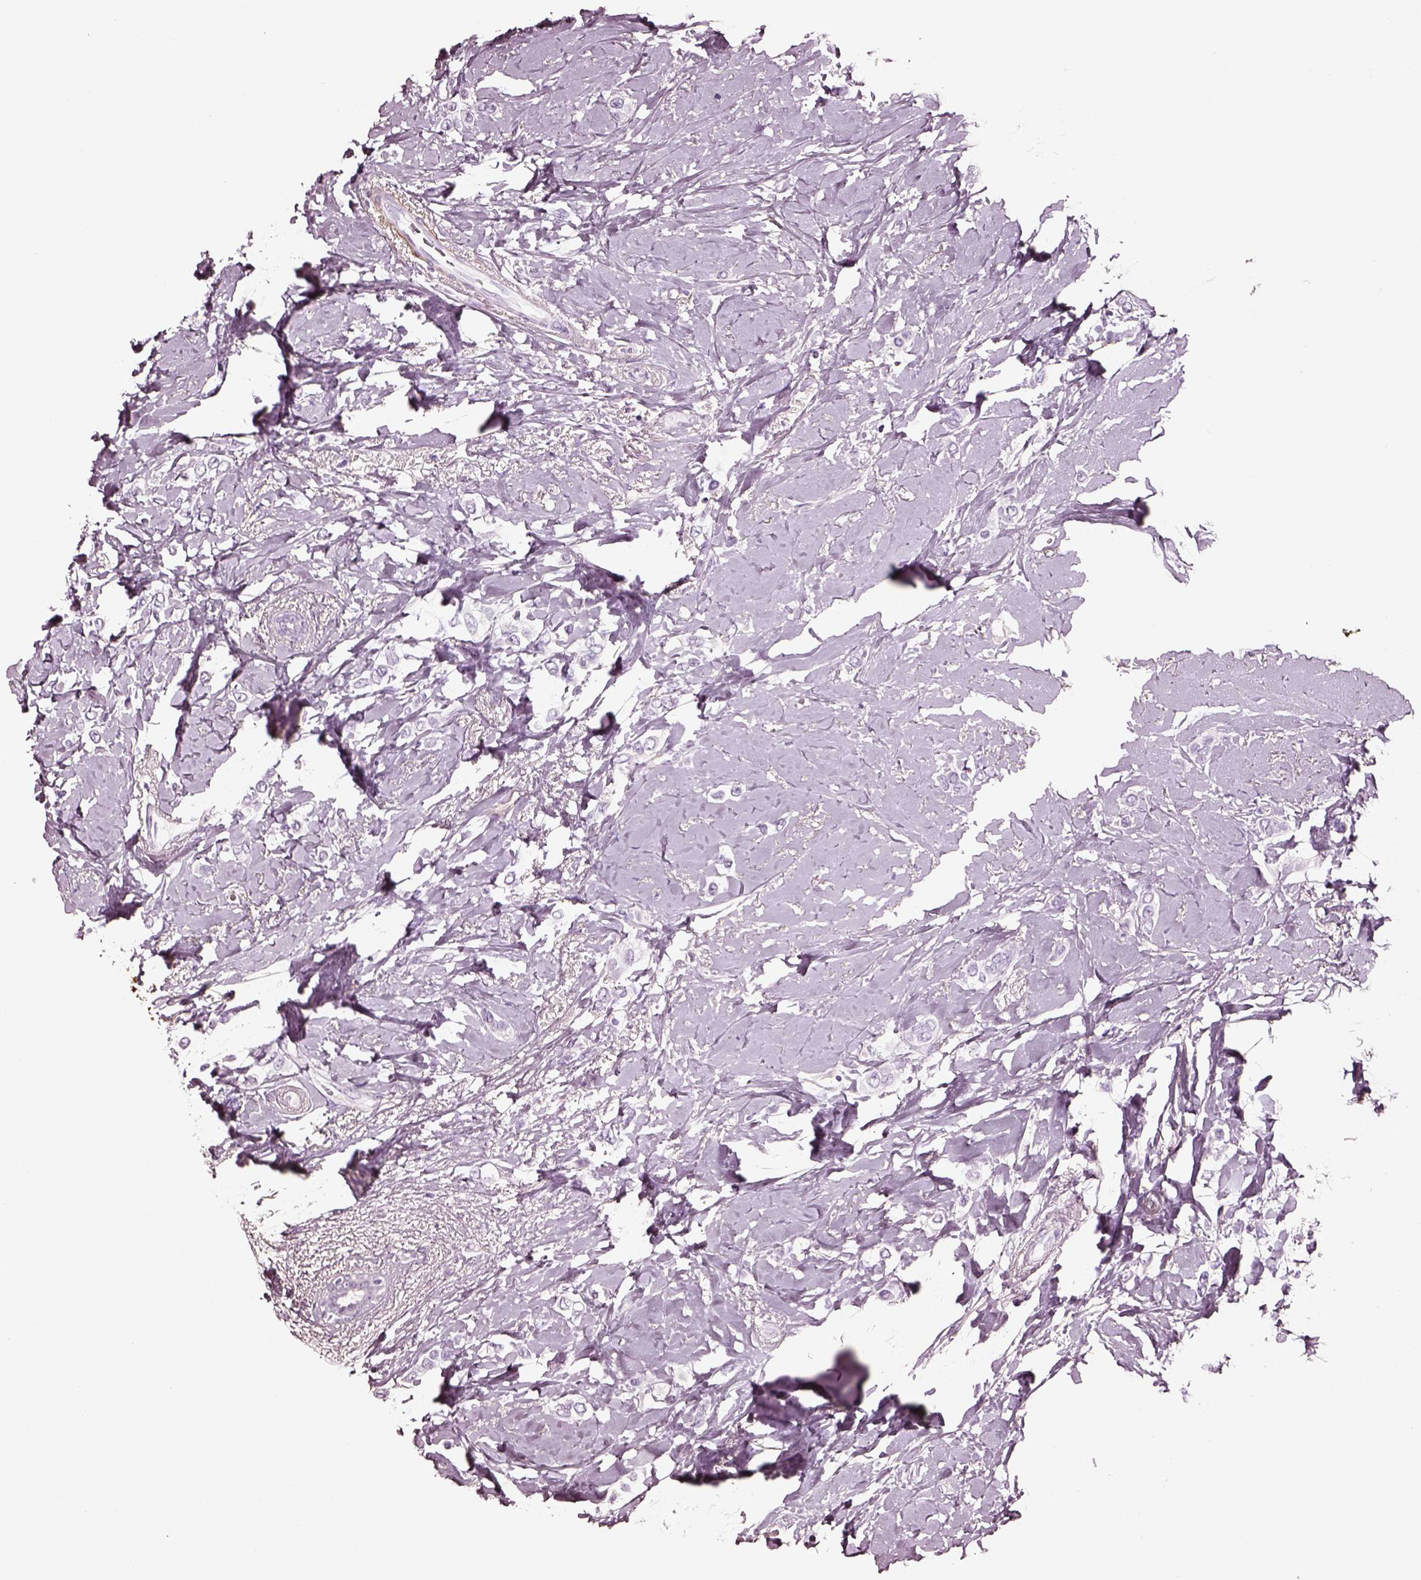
{"staining": {"intensity": "negative", "quantity": "none", "location": "none"}, "tissue": "breast cancer", "cell_type": "Tumor cells", "image_type": "cancer", "snomed": [{"axis": "morphology", "description": "Lobular carcinoma"}, {"axis": "topography", "description": "Breast"}], "caption": "Immunohistochemistry micrograph of breast lobular carcinoma stained for a protein (brown), which demonstrates no positivity in tumor cells. The staining is performed using DAB (3,3'-diaminobenzidine) brown chromogen with nuclei counter-stained in using hematoxylin.", "gene": "DPEP1", "patient": {"sex": "female", "age": 66}}